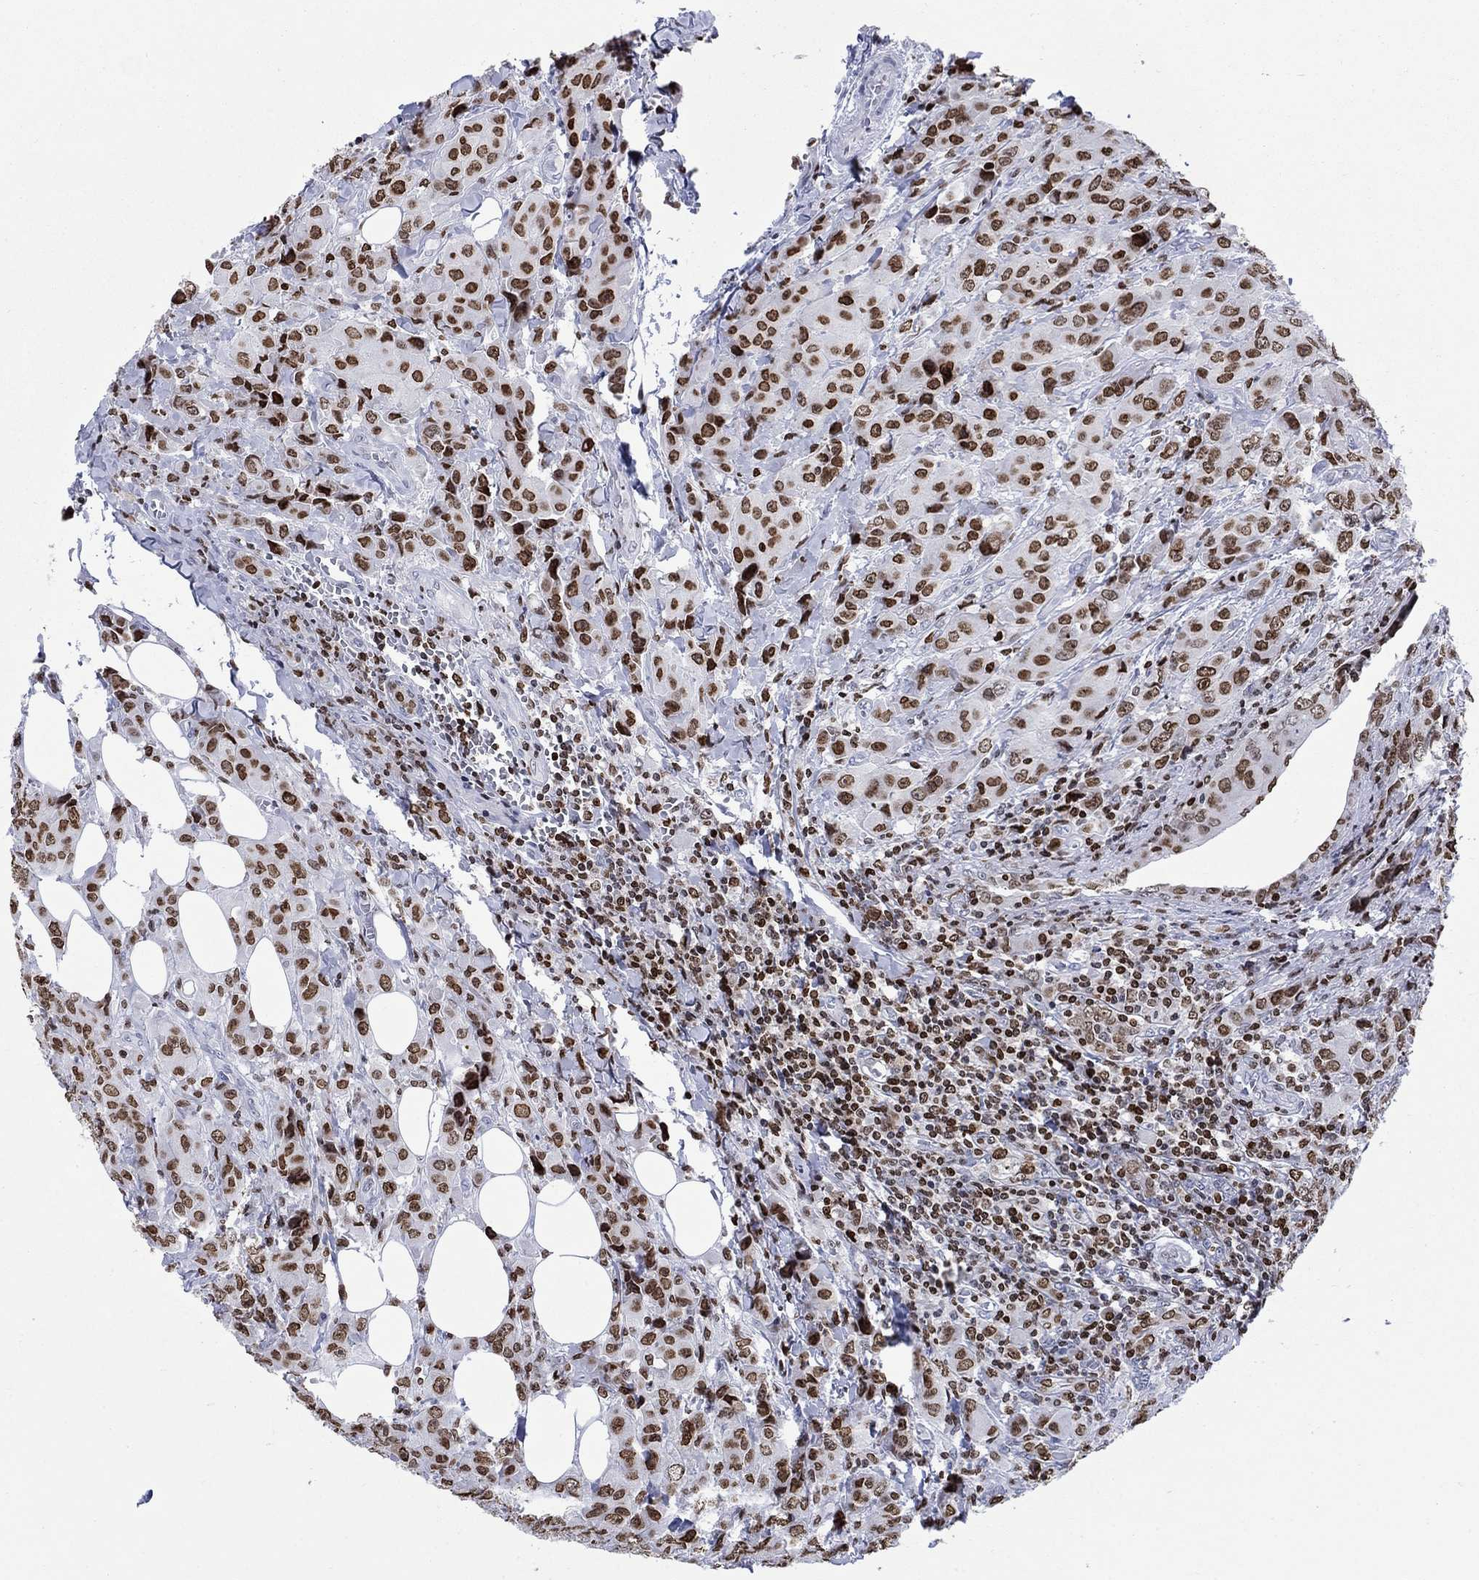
{"staining": {"intensity": "strong", "quantity": "25%-75%", "location": "nuclear"}, "tissue": "breast cancer", "cell_type": "Tumor cells", "image_type": "cancer", "snomed": [{"axis": "morphology", "description": "Duct carcinoma"}, {"axis": "topography", "description": "Breast"}], "caption": "Protein expression analysis of human breast cancer reveals strong nuclear staining in about 25%-75% of tumor cells. The protein is stained brown, and the nuclei are stained in blue (DAB (3,3'-diaminobenzidine) IHC with brightfield microscopy, high magnification).", "gene": "HMGA1", "patient": {"sex": "female", "age": 43}}